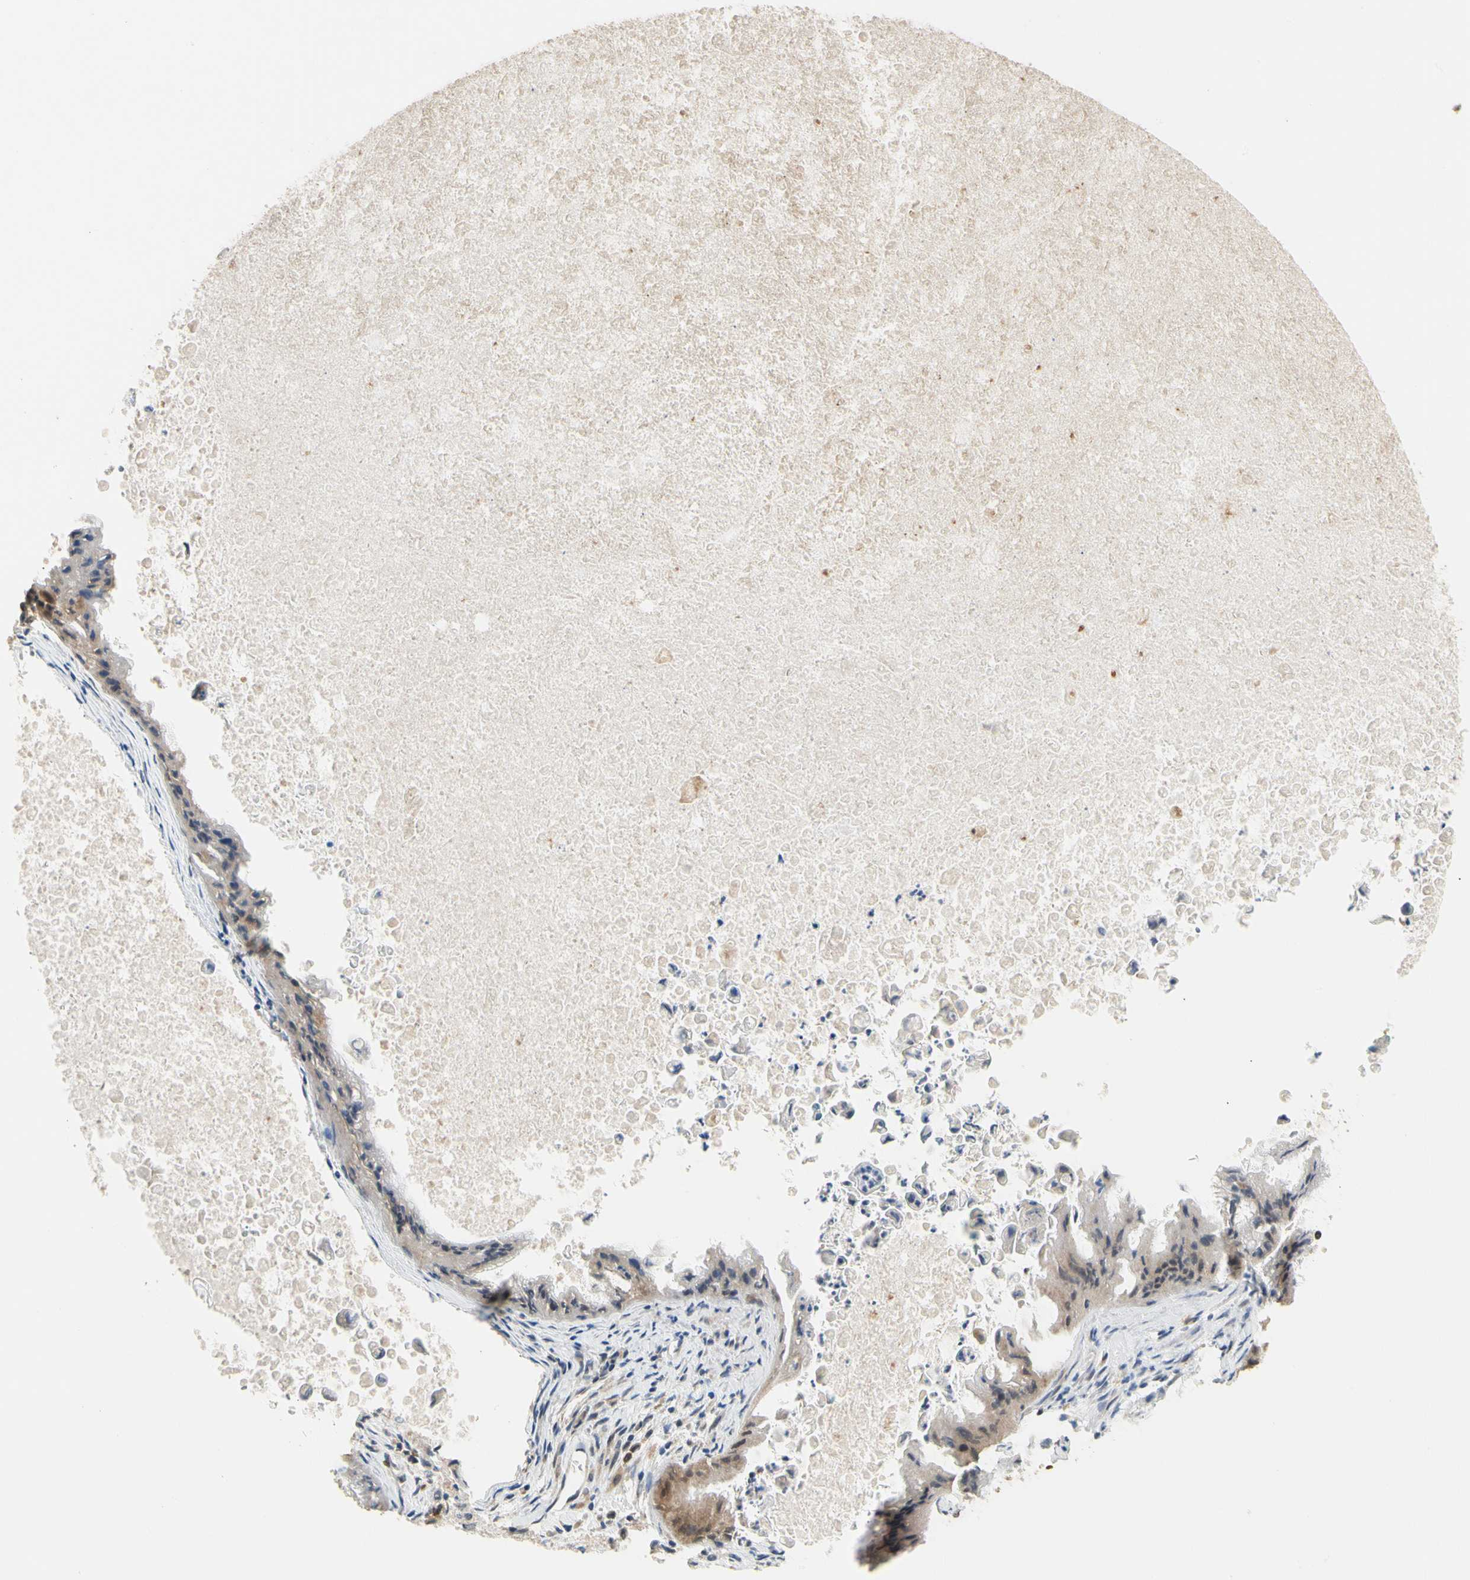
{"staining": {"intensity": "moderate", "quantity": "25%-75%", "location": "cytoplasmic/membranous"}, "tissue": "ovarian cancer", "cell_type": "Tumor cells", "image_type": "cancer", "snomed": [{"axis": "morphology", "description": "Cystadenocarcinoma, mucinous, NOS"}, {"axis": "topography", "description": "Ovary"}], "caption": "High-magnification brightfield microscopy of mucinous cystadenocarcinoma (ovarian) stained with DAB (brown) and counterstained with hematoxylin (blue). tumor cells exhibit moderate cytoplasmic/membranous staining is appreciated in about25%-75% of cells.", "gene": "ANKHD1", "patient": {"sex": "female", "age": 37}}